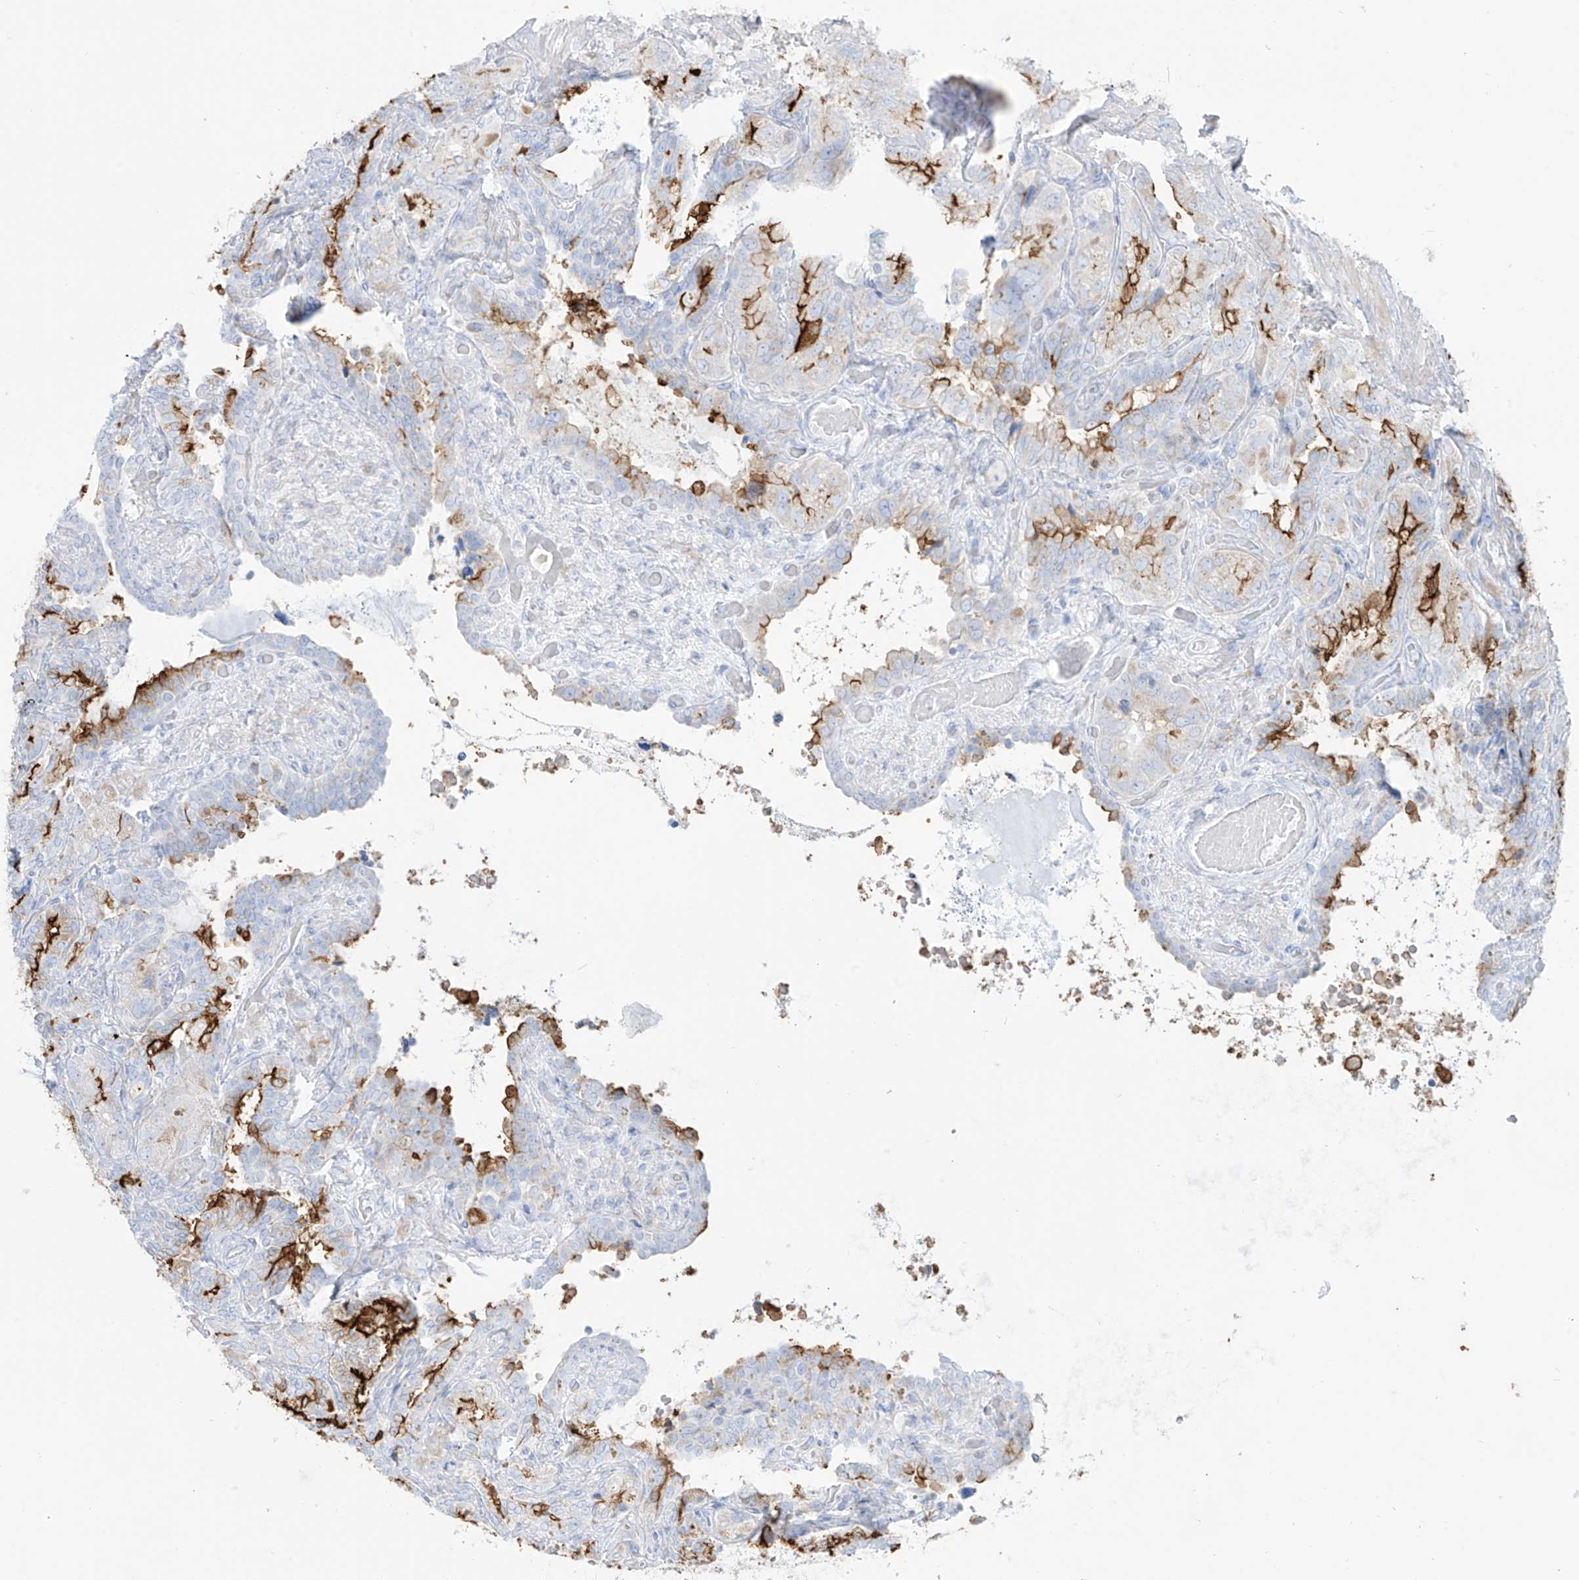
{"staining": {"intensity": "strong", "quantity": "25%-75%", "location": "cytoplasmic/membranous"}, "tissue": "seminal vesicle", "cell_type": "Glandular cells", "image_type": "normal", "snomed": [{"axis": "morphology", "description": "Normal tissue, NOS"}, {"axis": "topography", "description": "Seminal veicle"}, {"axis": "topography", "description": "Peripheral nerve tissue"}], "caption": "Immunohistochemistry (IHC) histopathology image of unremarkable seminal vesicle: seminal vesicle stained using immunohistochemistry exhibits high levels of strong protein expression localized specifically in the cytoplasmic/membranous of glandular cells, appearing as a cytoplasmic/membranous brown color.", "gene": "SLC26A3", "patient": {"sex": "male", "age": 67}}